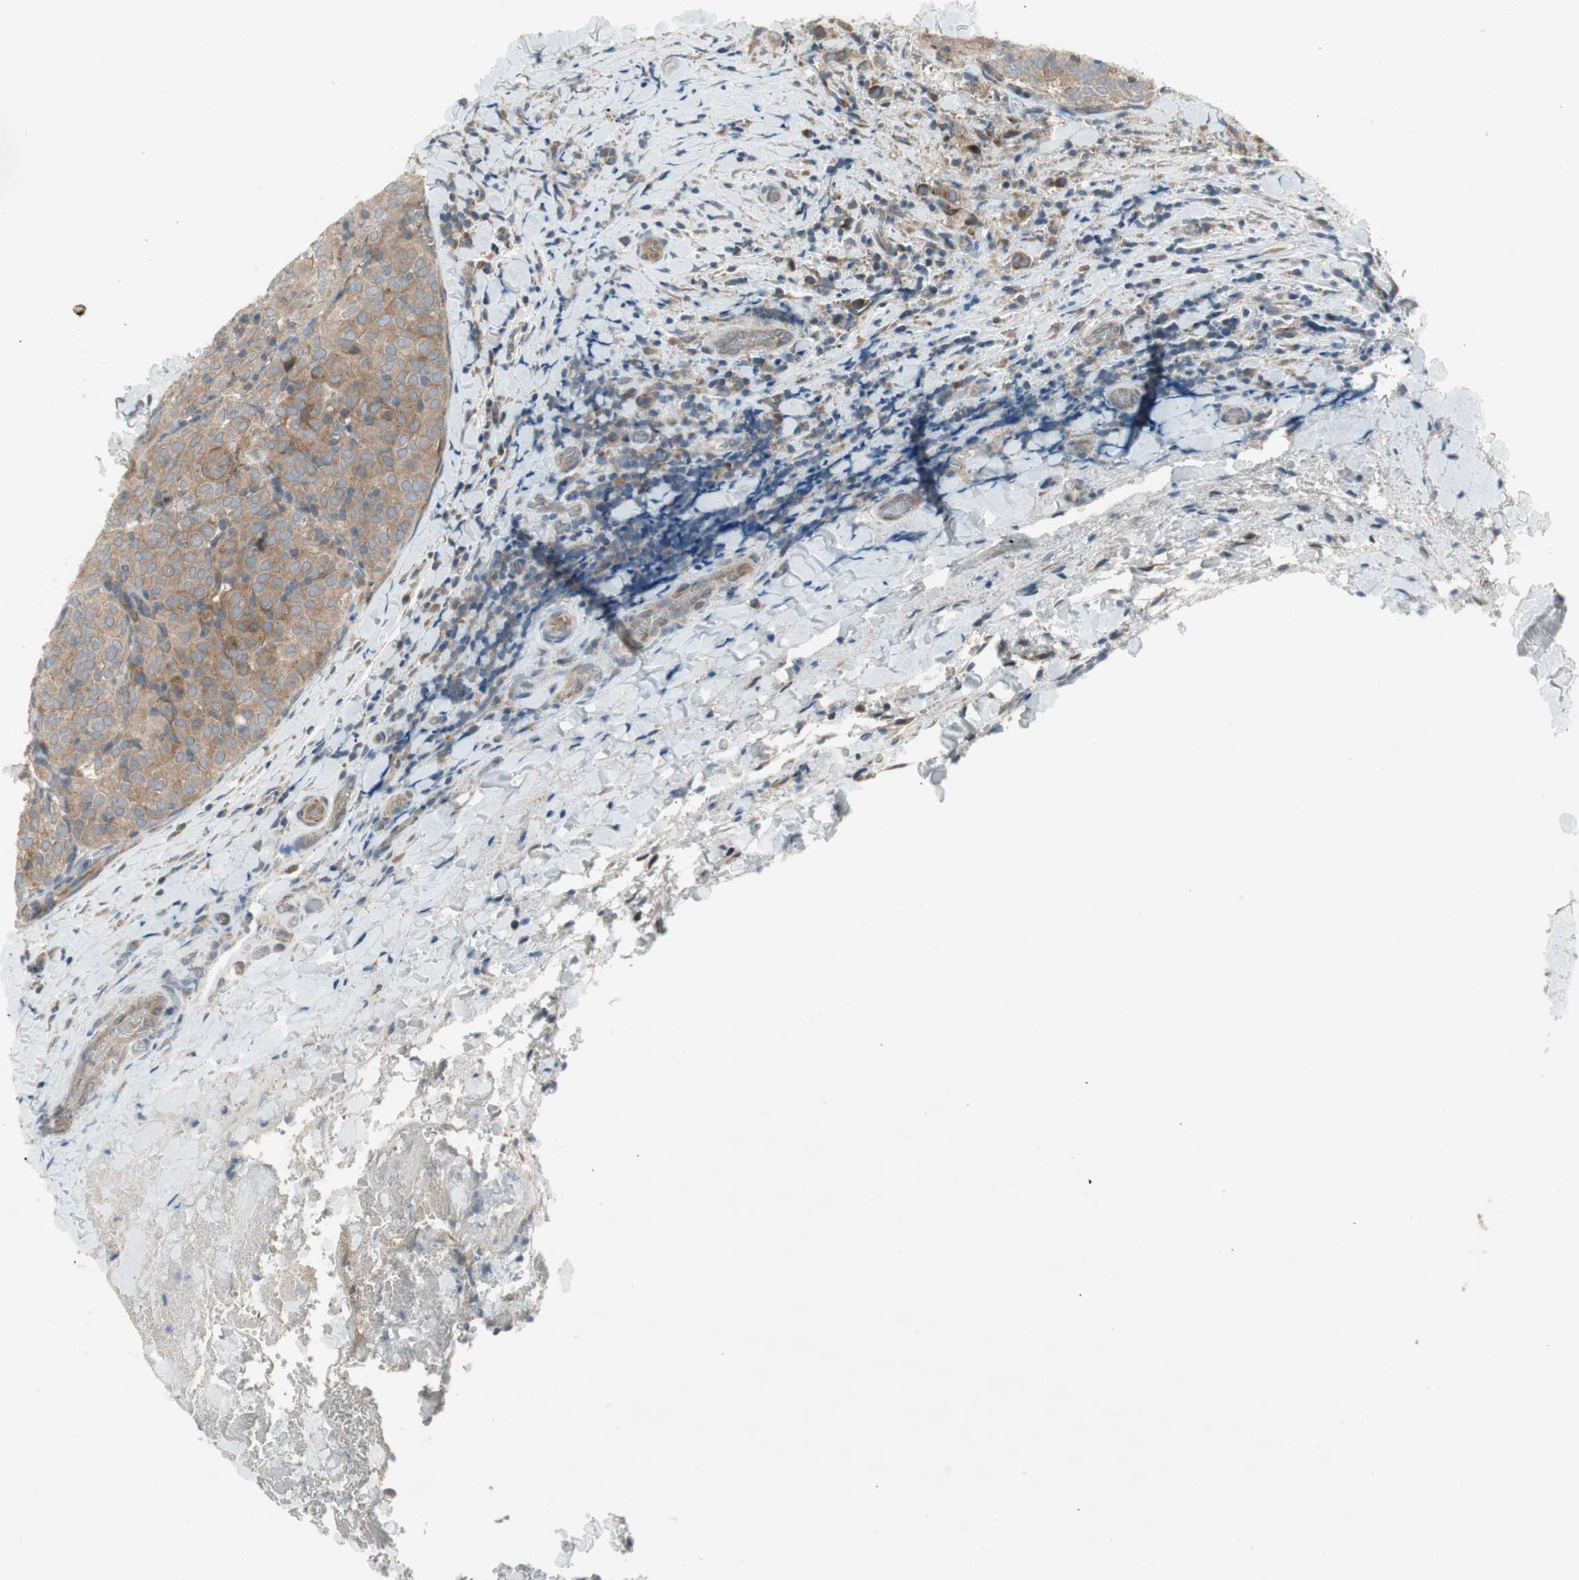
{"staining": {"intensity": "weak", "quantity": ">75%", "location": "cytoplasmic/membranous"}, "tissue": "thyroid cancer", "cell_type": "Tumor cells", "image_type": "cancer", "snomed": [{"axis": "morphology", "description": "Normal tissue, NOS"}, {"axis": "morphology", "description": "Papillary adenocarcinoma, NOS"}, {"axis": "topography", "description": "Thyroid gland"}], "caption": "Thyroid papillary adenocarcinoma stained for a protein (brown) exhibits weak cytoplasmic/membranous positive staining in approximately >75% of tumor cells.", "gene": "PANK2", "patient": {"sex": "female", "age": 30}}